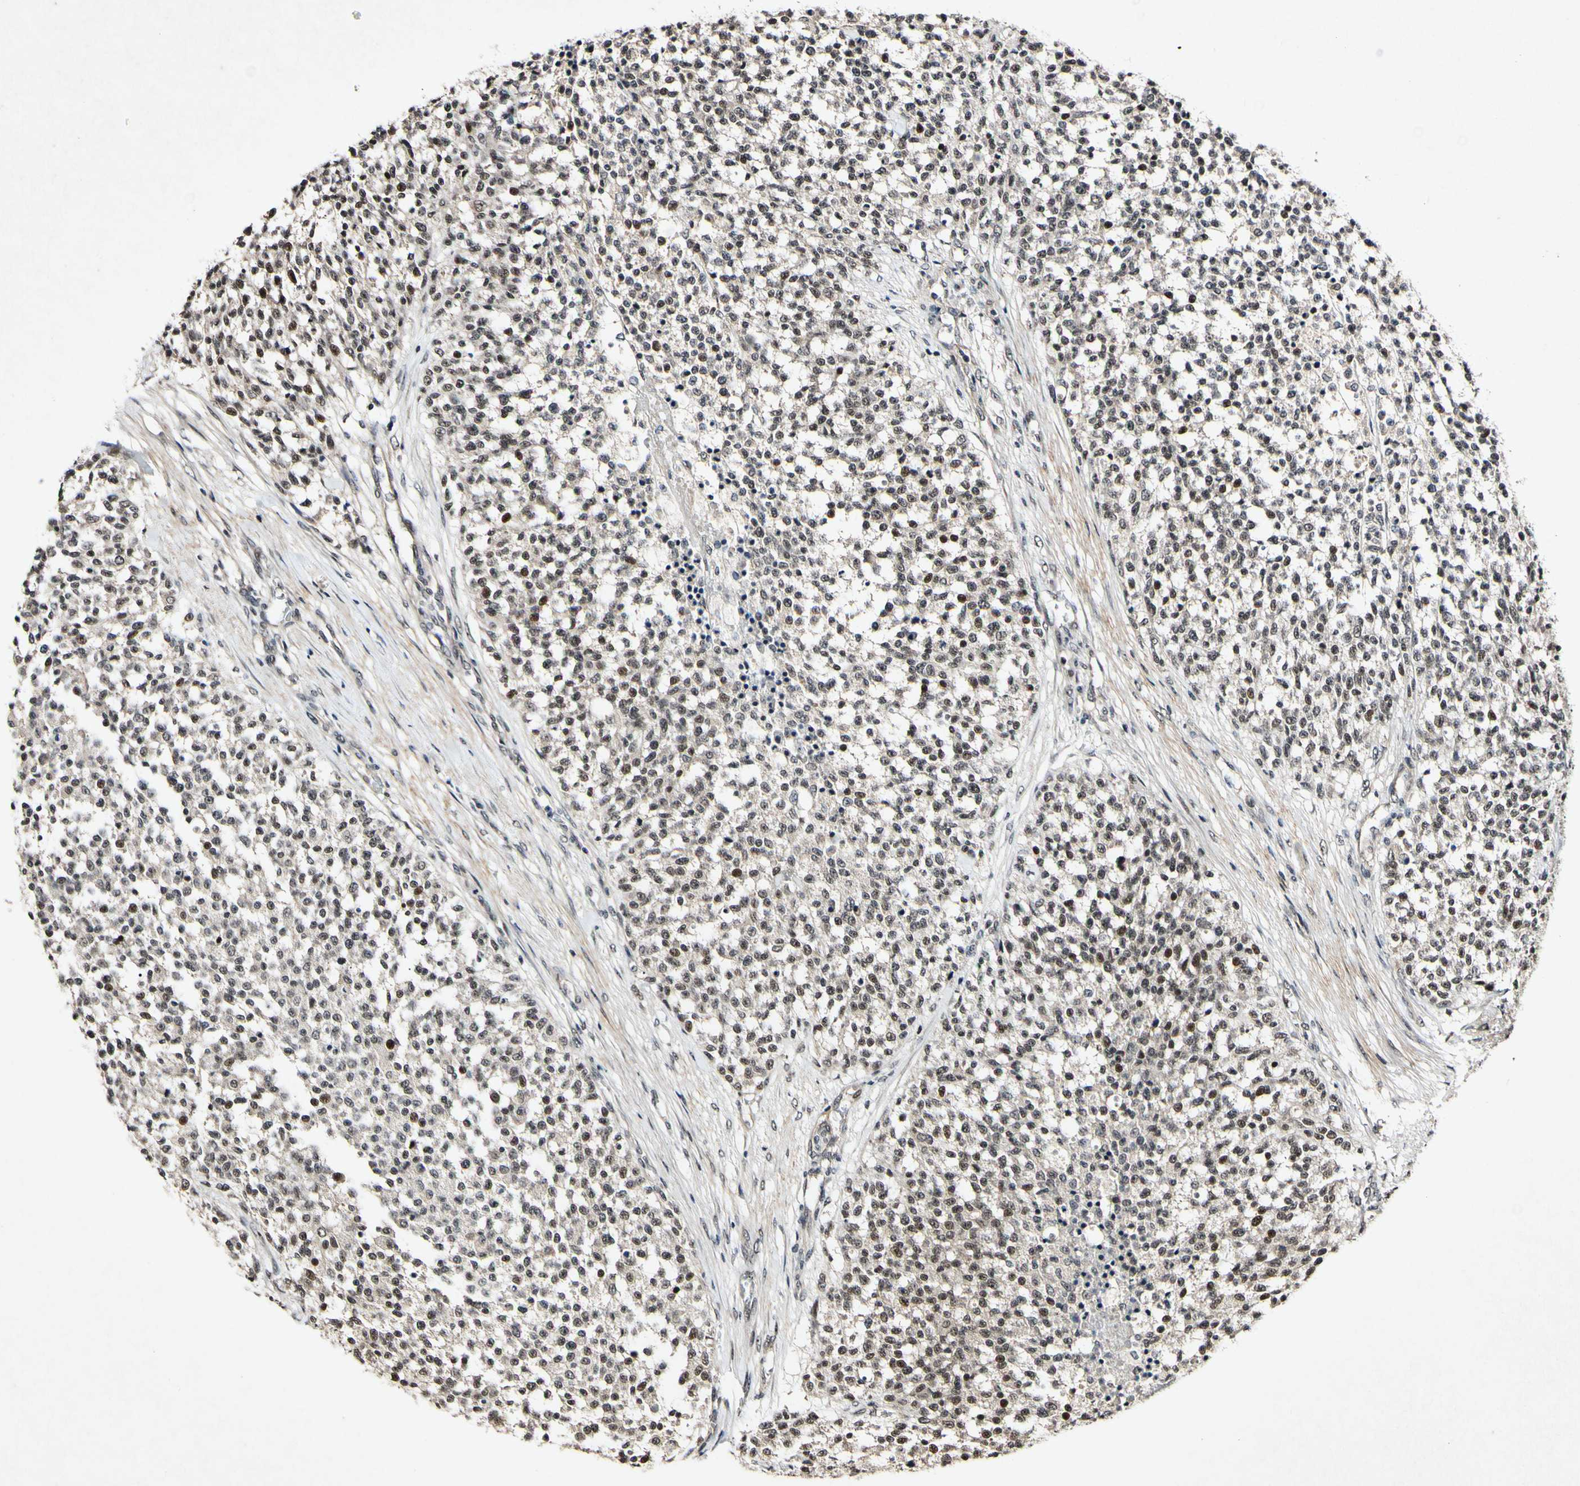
{"staining": {"intensity": "moderate", "quantity": ">75%", "location": "cytoplasmic/membranous,nuclear"}, "tissue": "testis cancer", "cell_type": "Tumor cells", "image_type": "cancer", "snomed": [{"axis": "morphology", "description": "Seminoma, NOS"}, {"axis": "topography", "description": "Testis"}], "caption": "Immunohistochemical staining of human testis cancer (seminoma) exhibits medium levels of moderate cytoplasmic/membranous and nuclear protein expression in about >75% of tumor cells.", "gene": "POLR2F", "patient": {"sex": "male", "age": 59}}